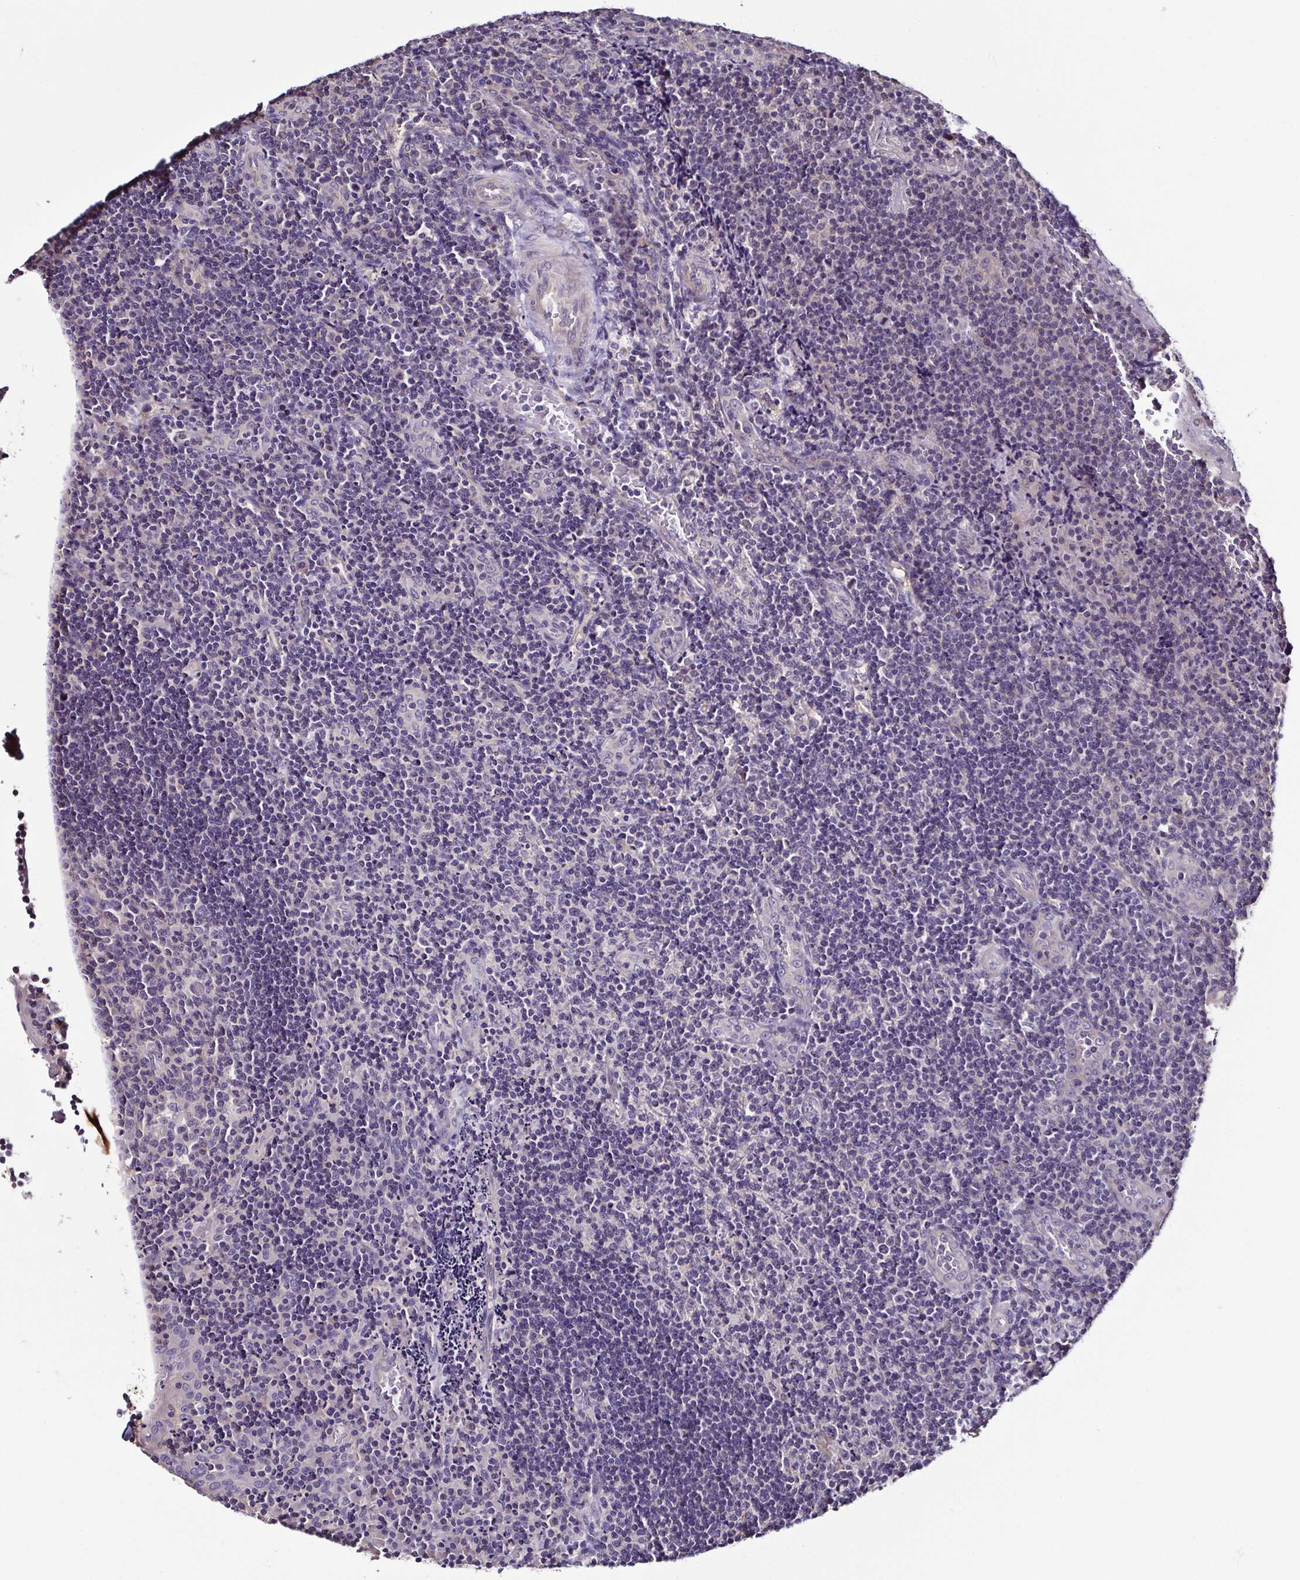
{"staining": {"intensity": "negative", "quantity": "none", "location": "none"}, "tissue": "tonsil", "cell_type": "Germinal center cells", "image_type": "normal", "snomed": [{"axis": "morphology", "description": "Normal tissue, NOS"}, {"axis": "topography", "description": "Tonsil"}], "caption": "DAB (3,3'-diaminobenzidine) immunohistochemical staining of normal human tonsil shows no significant staining in germinal center cells.", "gene": "LMOD2", "patient": {"sex": "male", "age": 17}}